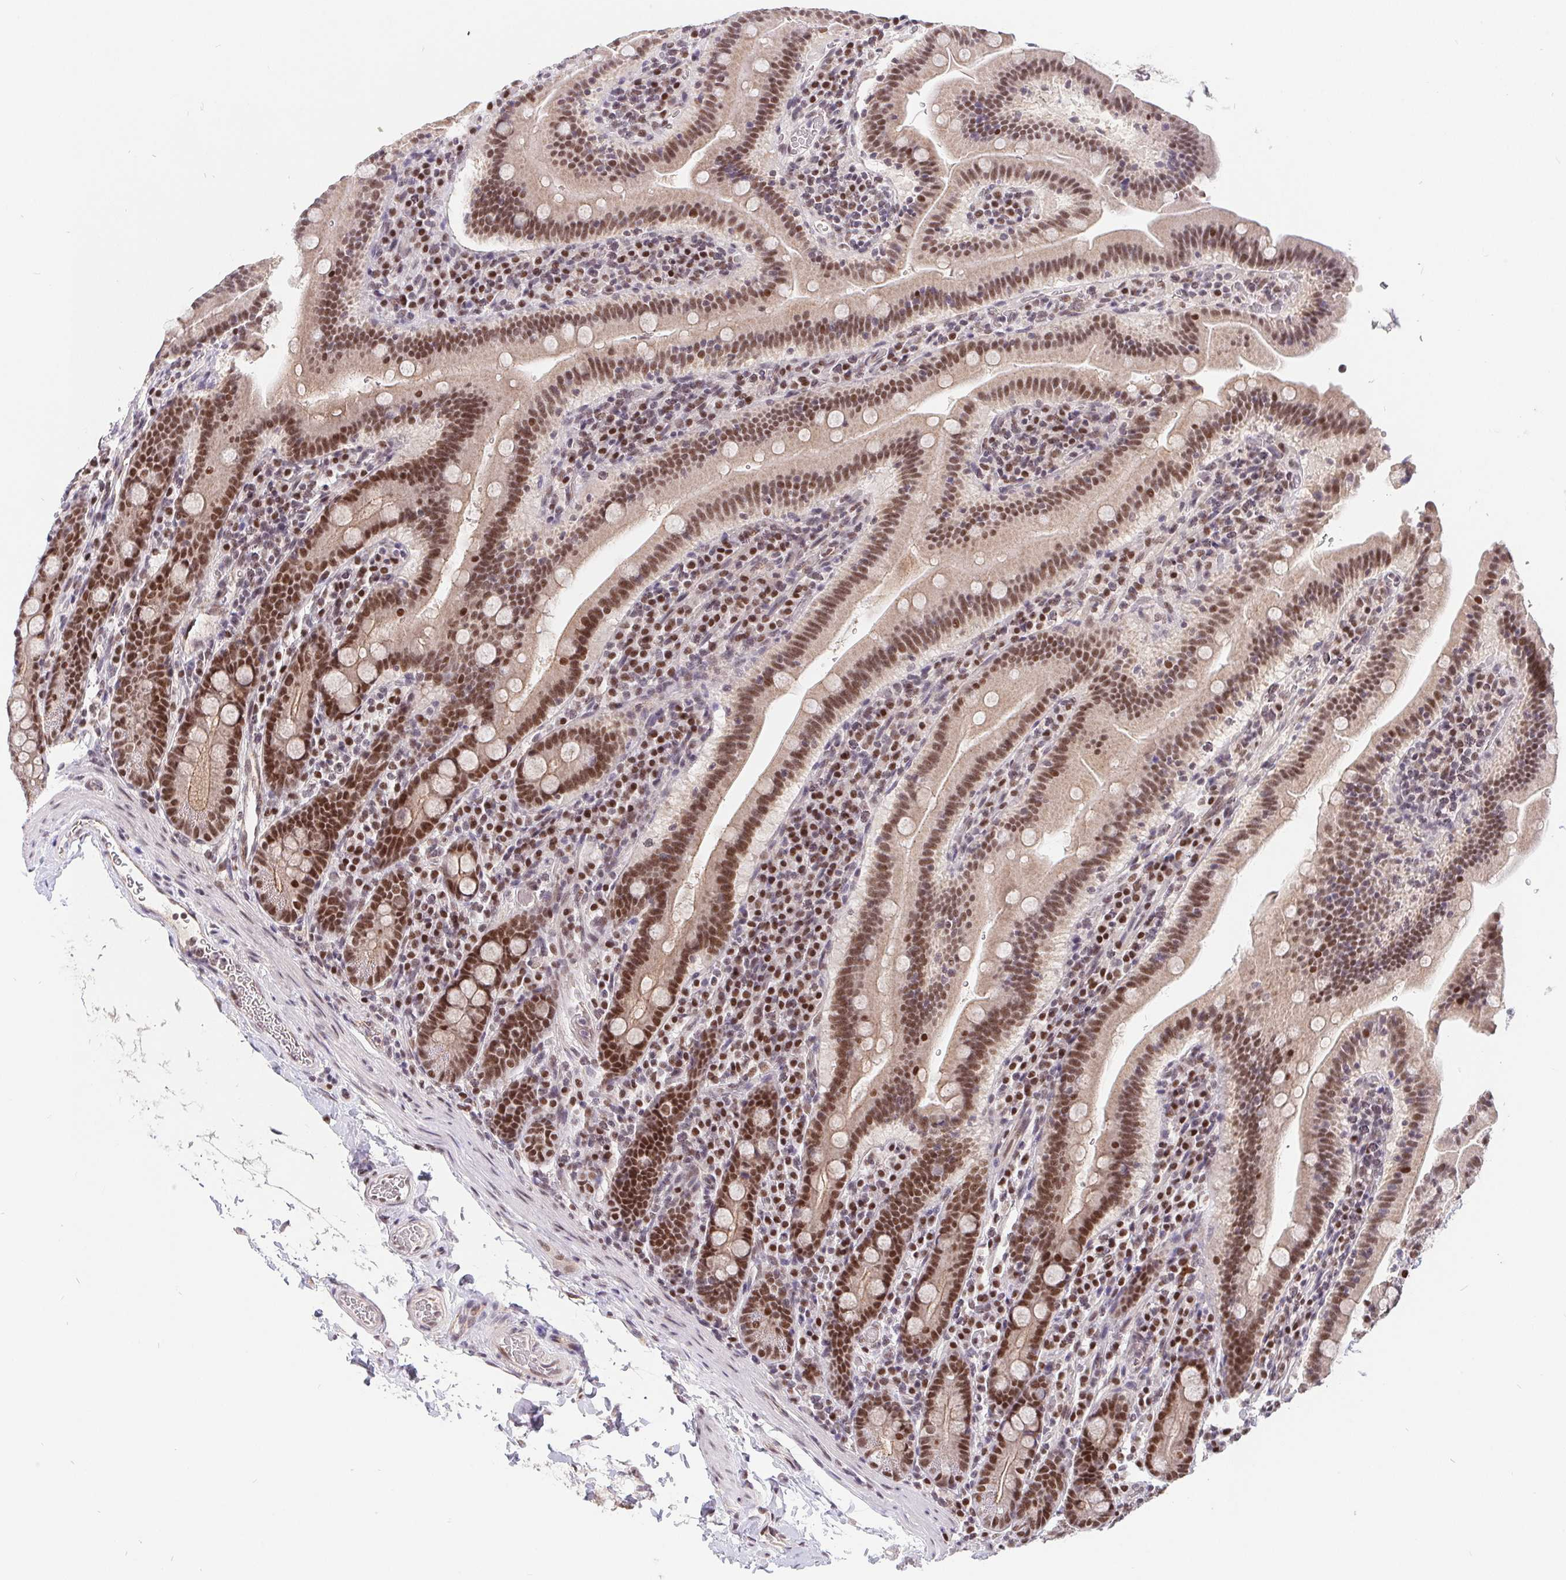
{"staining": {"intensity": "moderate", "quantity": ">75%", "location": "nuclear"}, "tissue": "small intestine", "cell_type": "Glandular cells", "image_type": "normal", "snomed": [{"axis": "morphology", "description": "Normal tissue, NOS"}, {"axis": "topography", "description": "Small intestine"}], "caption": "IHC staining of unremarkable small intestine, which displays medium levels of moderate nuclear staining in about >75% of glandular cells indicating moderate nuclear protein positivity. The staining was performed using DAB (3,3'-diaminobenzidine) (brown) for protein detection and nuclei were counterstained in hematoxylin (blue).", "gene": "POU2F1", "patient": {"sex": "male", "age": 26}}